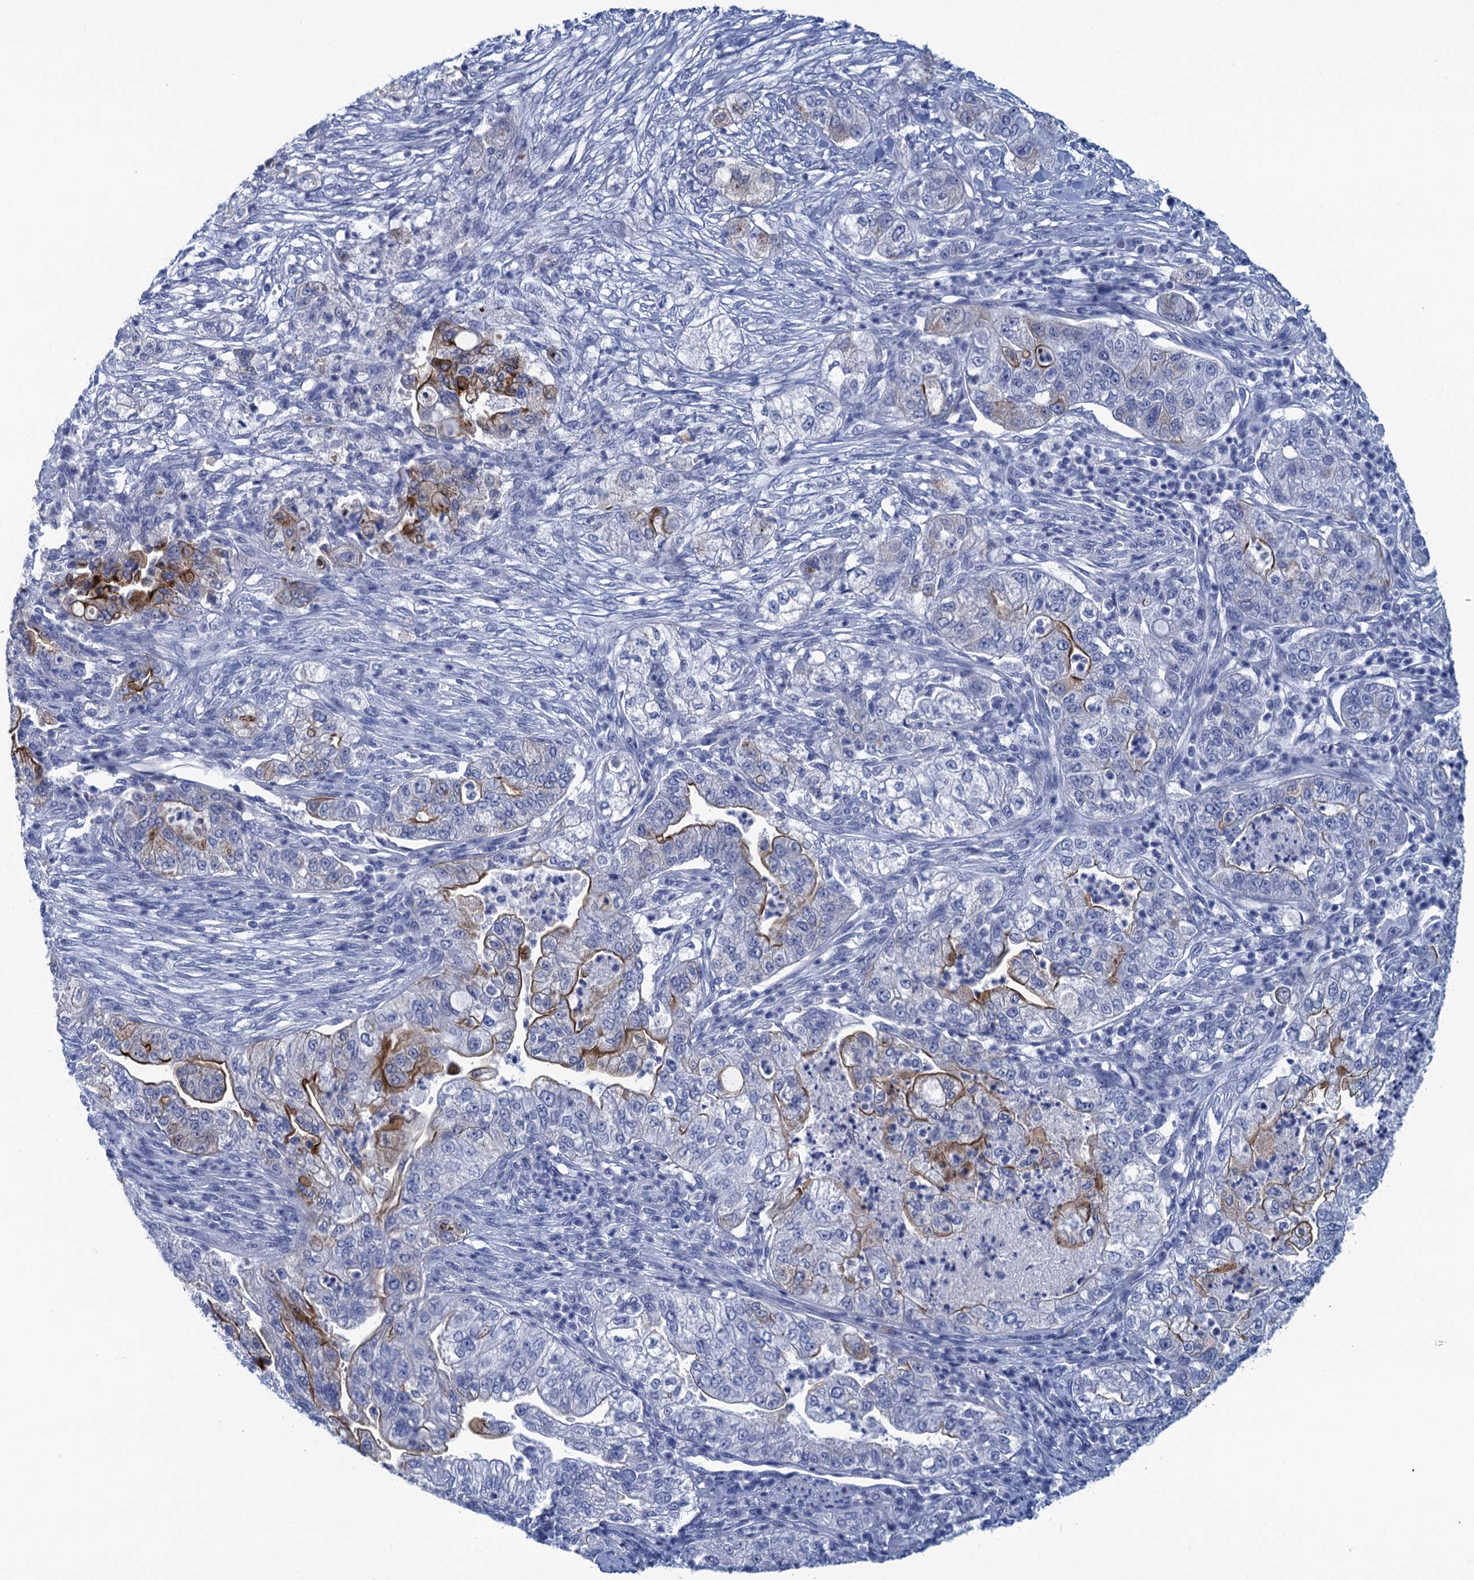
{"staining": {"intensity": "strong", "quantity": "<25%", "location": "cytoplasmic/membranous"}, "tissue": "pancreatic cancer", "cell_type": "Tumor cells", "image_type": "cancer", "snomed": [{"axis": "morphology", "description": "Adenocarcinoma, NOS"}, {"axis": "topography", "description": "Pancreas"}], "caption": "The image displays immunohistochemical staining of pancreatic adenocarcinoma. There is strong cytoplasmic/membranous expression is appreciated in approximately <25% of tumor cells.", "gene": "SCEL", "patient": {"sex": "female", "age": 78}}